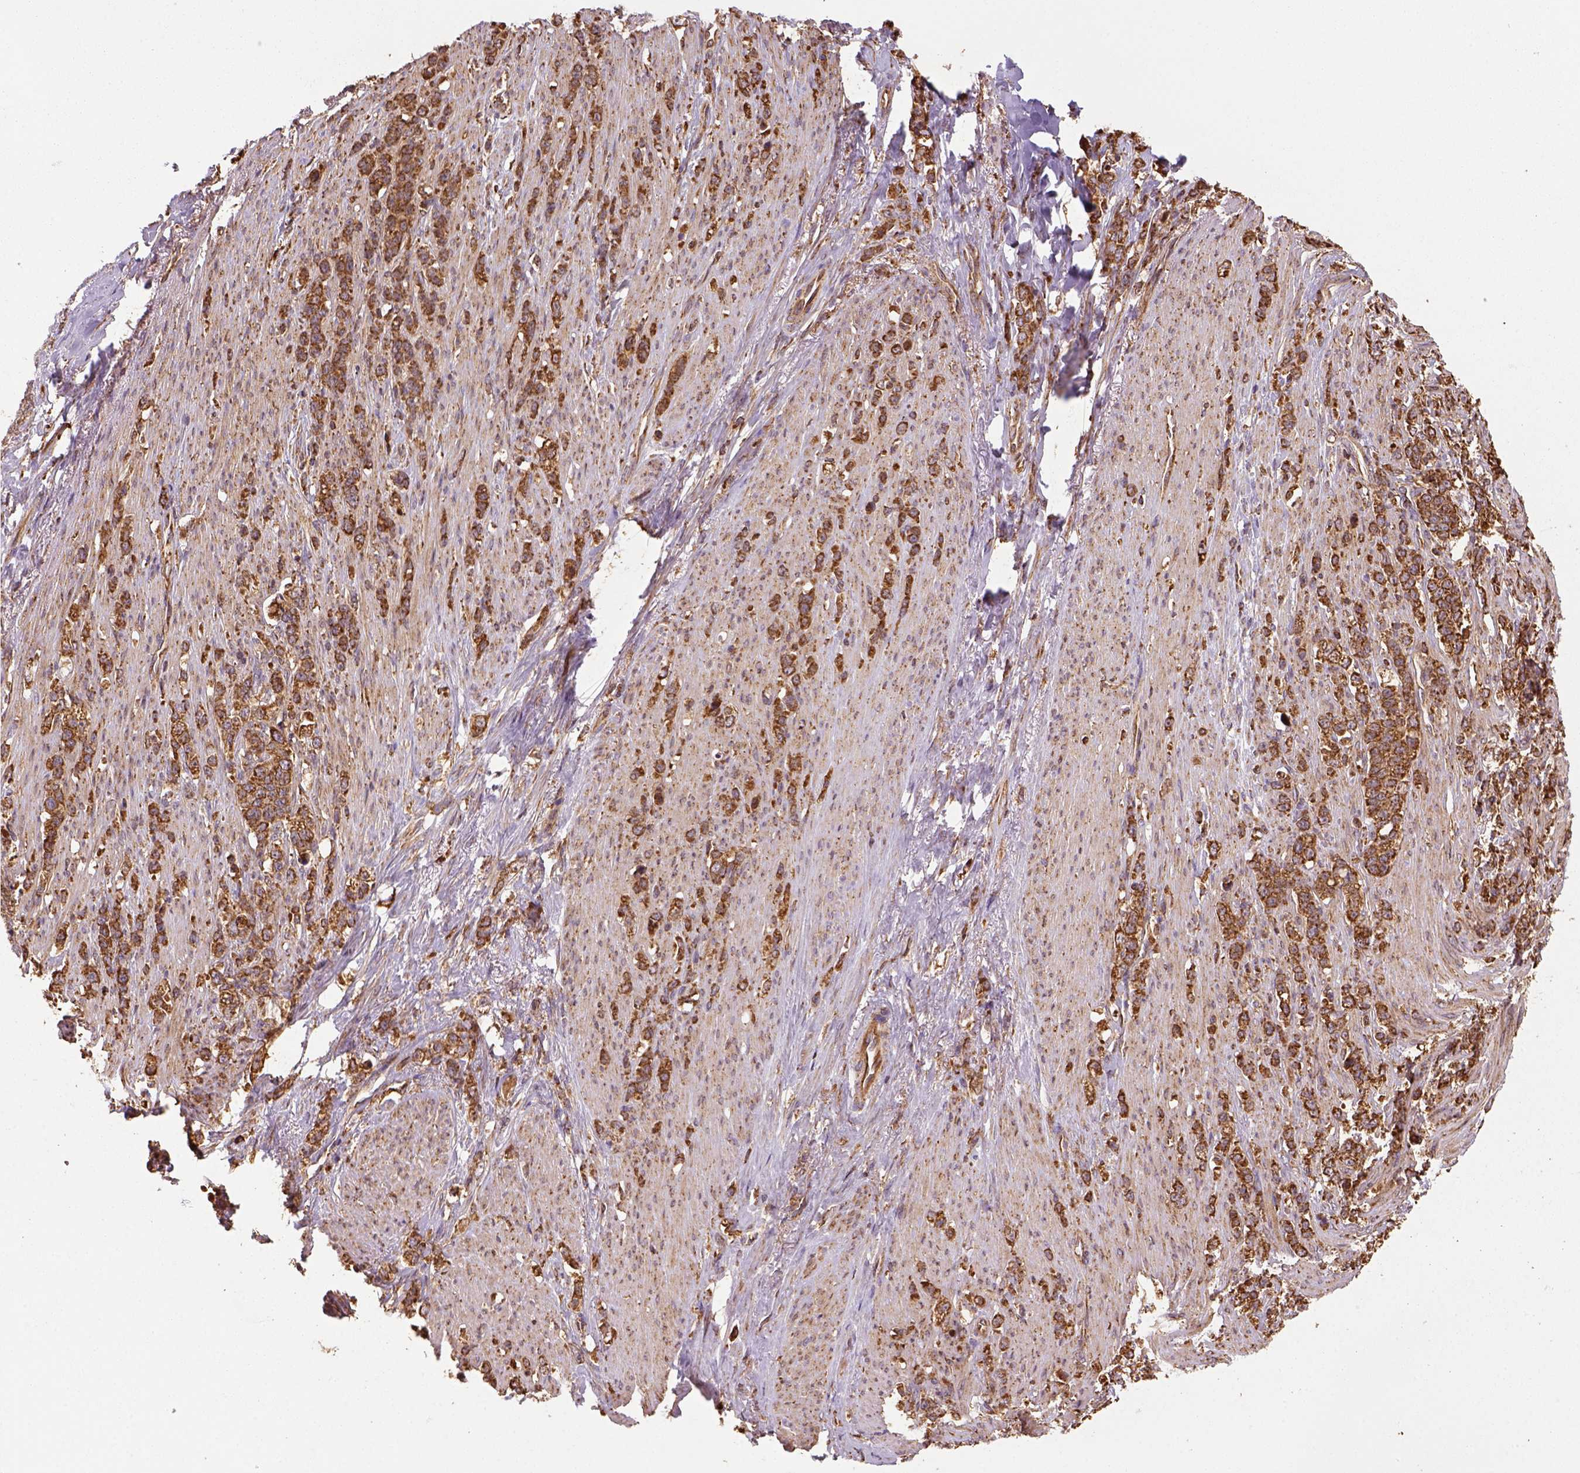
{"staining": {"intensity": "strong", "quantity": ">75%", "location": "cytoplasmic/membranous"}, "tissue": "stomach cancer", "cell_type": "Tumor cells", "image_type": "cancer", "snomed": [{"axis": "morphology", "description": "Adenocarcinoma, NOS"}, {"axis": "topography", "description": "Stomach, lower"}], "caption": "Stomach cancer (adenocarcinoma) was stained to show a protein in brown. There is high levels of strong cytoplasmic/membranous positivity in about >75% of tumor cells.", "gene": "MAPK8IP3", "patient": {"sex": "male", "age": 88}}